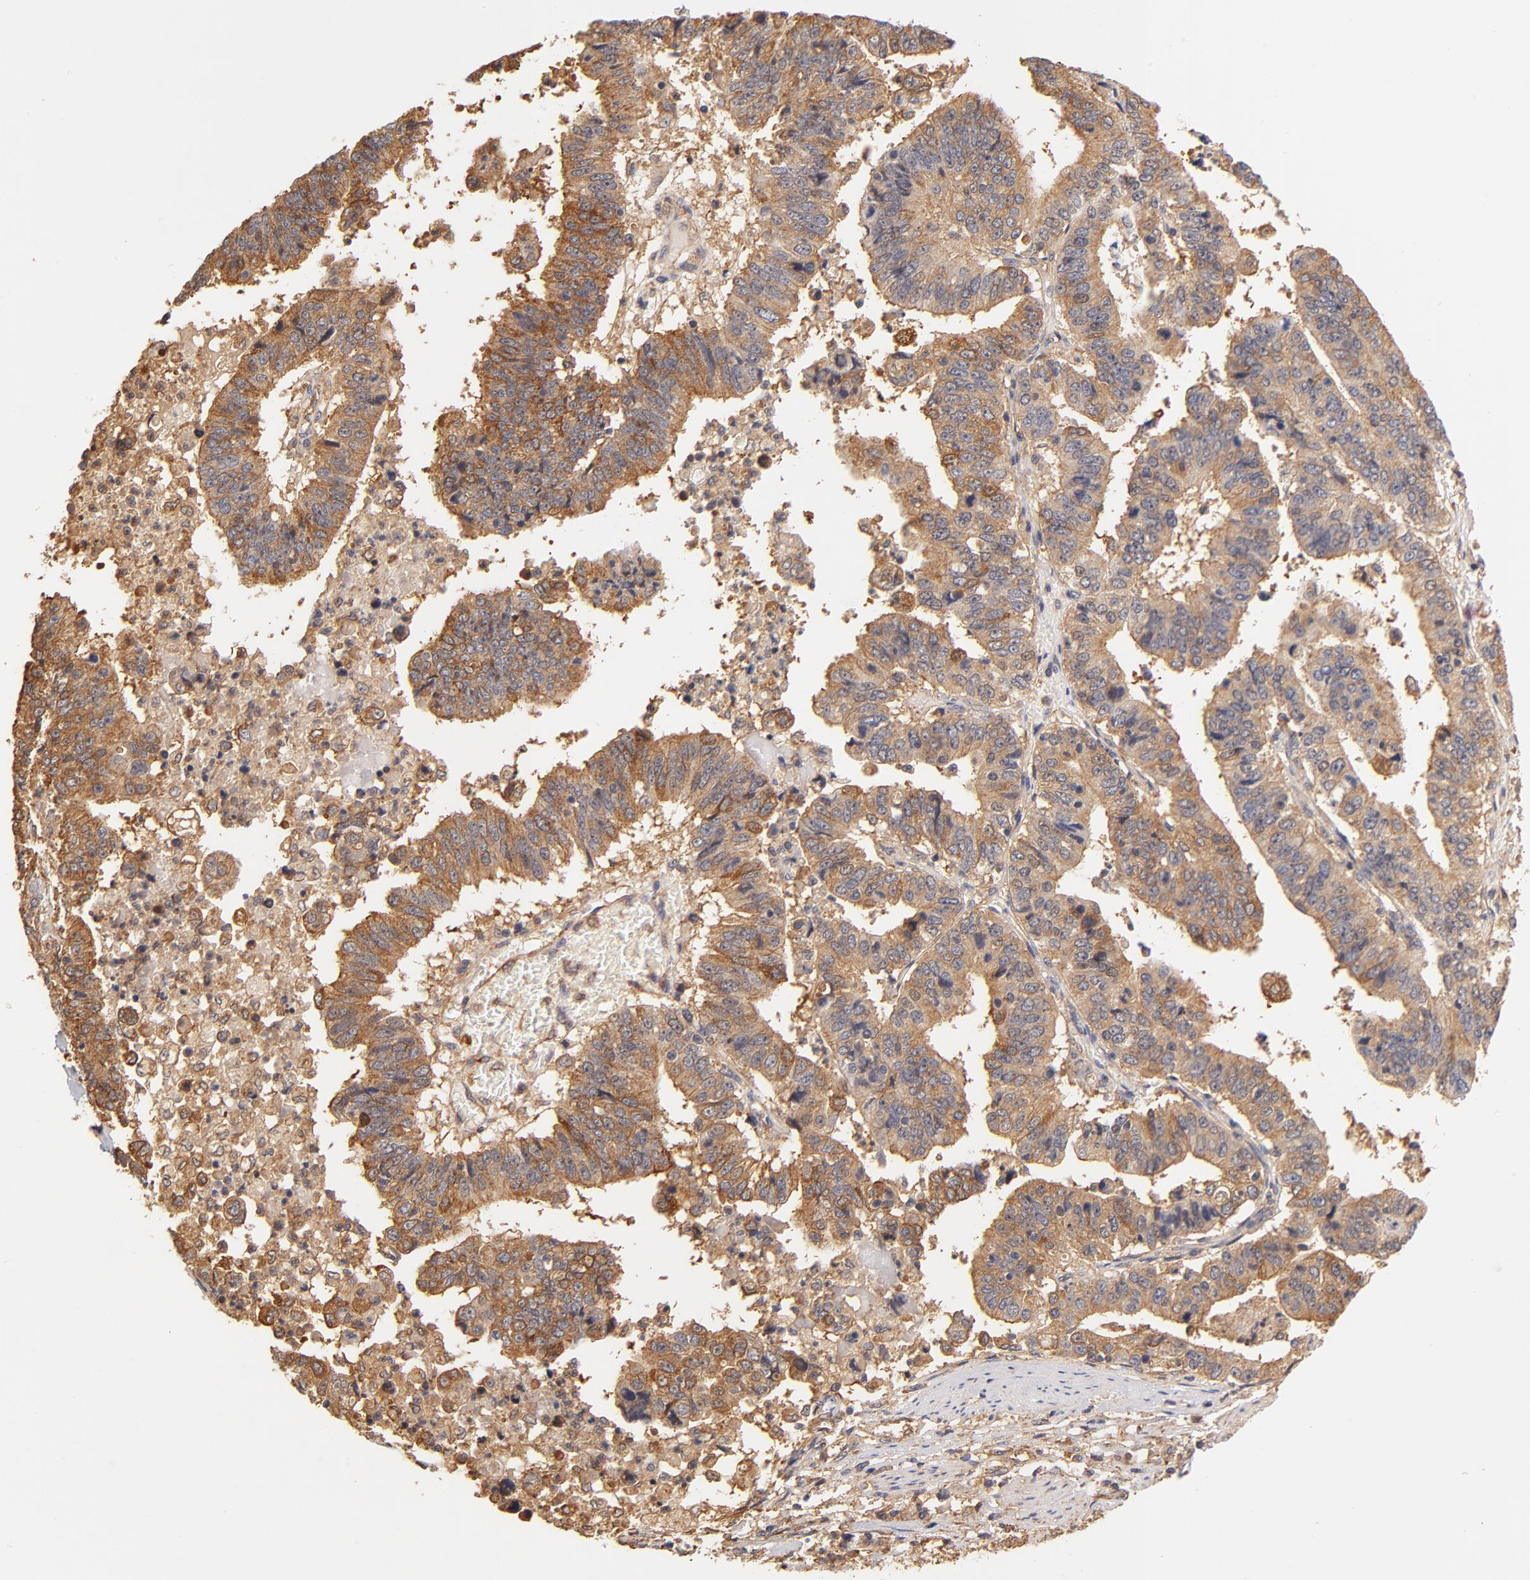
{"staining": {"intensity": "moderate", "quantity": ">75%", "location": "cytoplasmic/membranous"}, "tissue": "stomach cancer", "cell_type": "Tumor cells", "image_type": "cancer", "snomed": [{"axis": "morphology", "description": "Adenocarcinoma, NOS"}, {"axis": "topography", "description": "Stomach, upper"}], "caption": "Immunohistochemical staining of adenocarcinoma (stomach) shows medium levels of moderate cytoplasmic/membranous positivity in approximately >75% of tumor cells. (Brightfield microscopy of DAB IHC at high magnification).", "gene": "FCMR", "patient": {"sex": "female", "age": 50}}